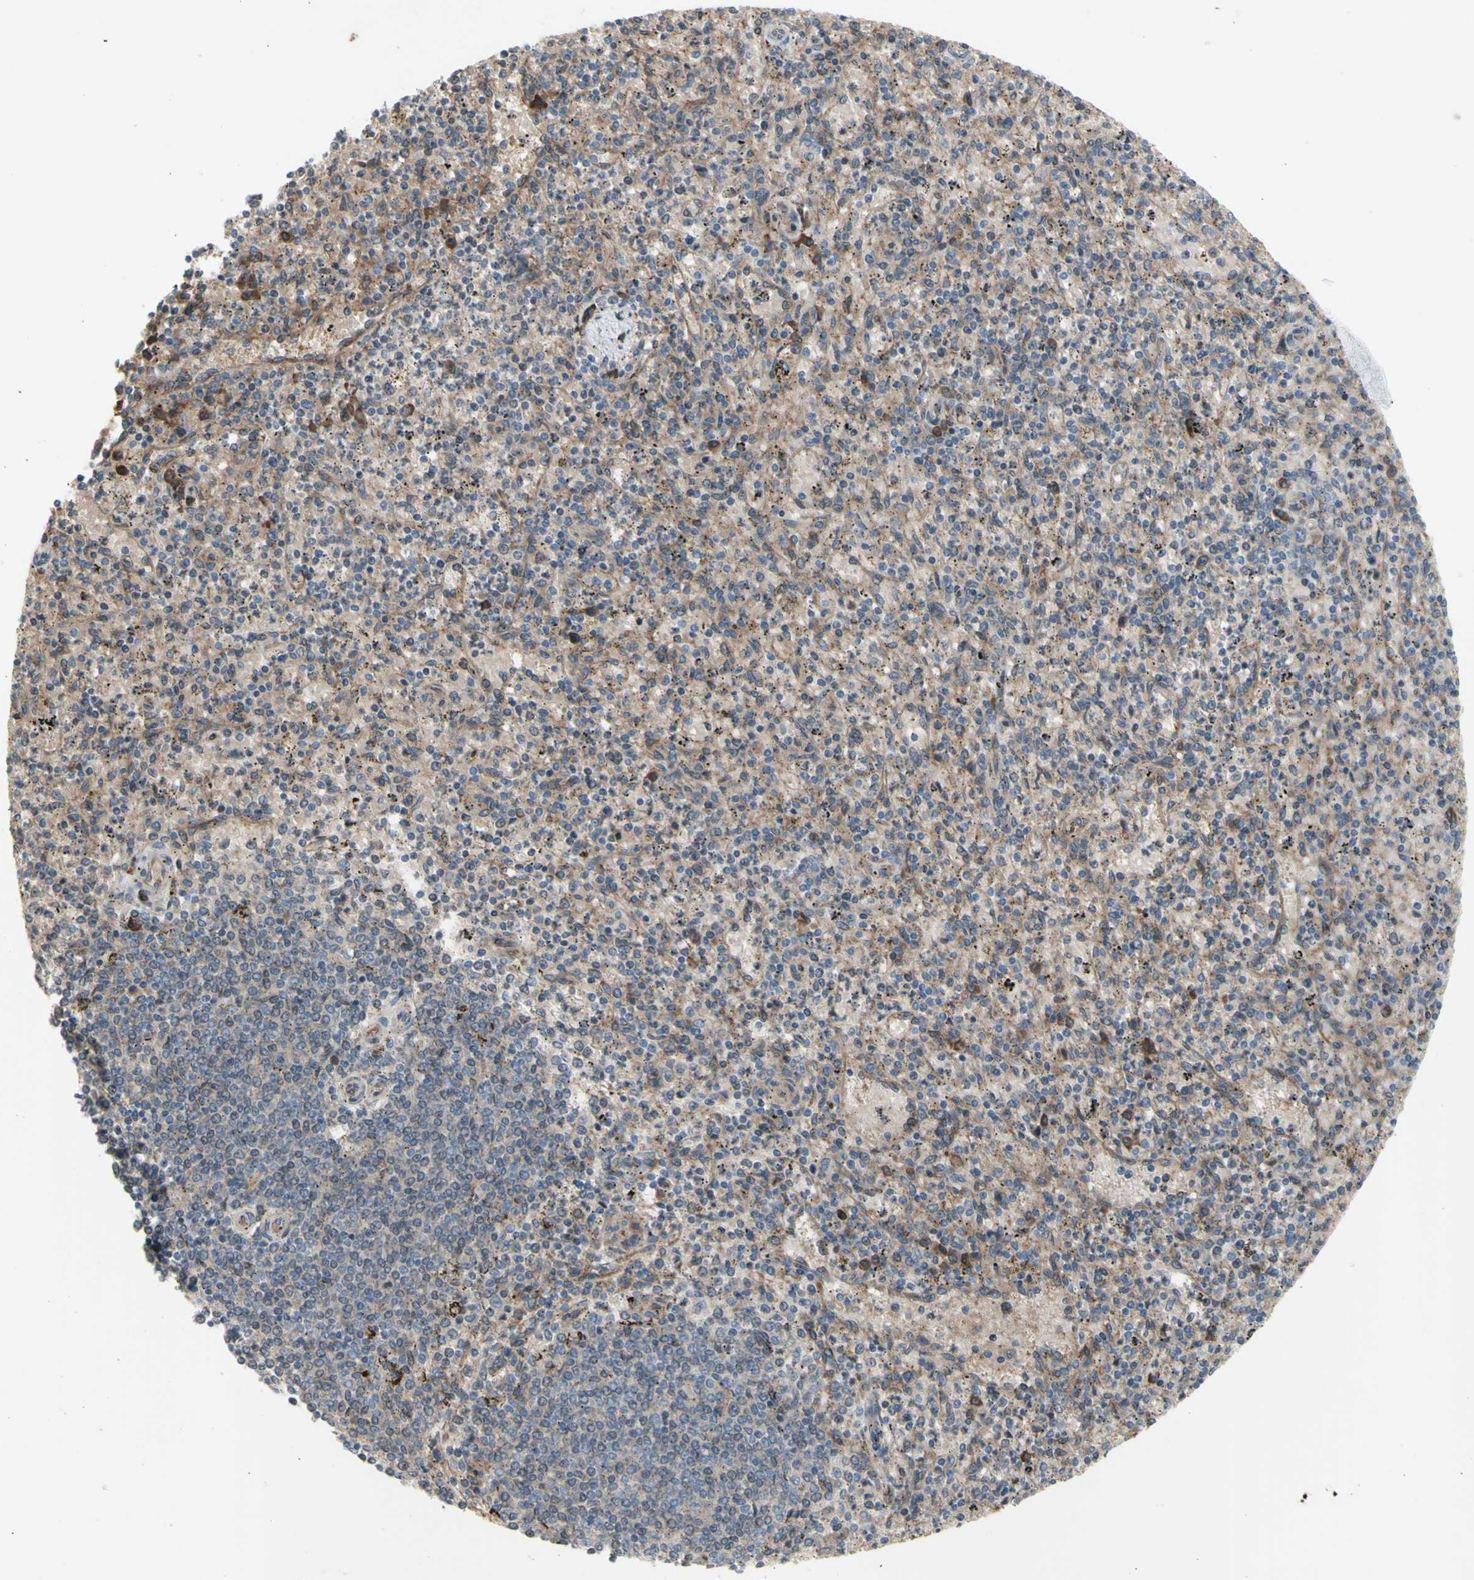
{"staining": {"intensity": "weak", "quantity": "25%-75%", "location": "cytoplasmic/membranous"}, "tissue": "spleen", "cell_type": "Cells in red pulp", "image_type": "normal", "snomed": [{"axis": "morphology", "description": "Normal tissue, NOS"}, {"axis": "topography", "description": "Spleen"}], "caption": "DAB immunohistochemical staining of unremarkable human spleen reveals weak cytoplasmic/membranous protein staining in approximately 25%-75% of cells in red pulp.", "gene": "KLC1", "patient": {"sex": "male", "age": 72}}